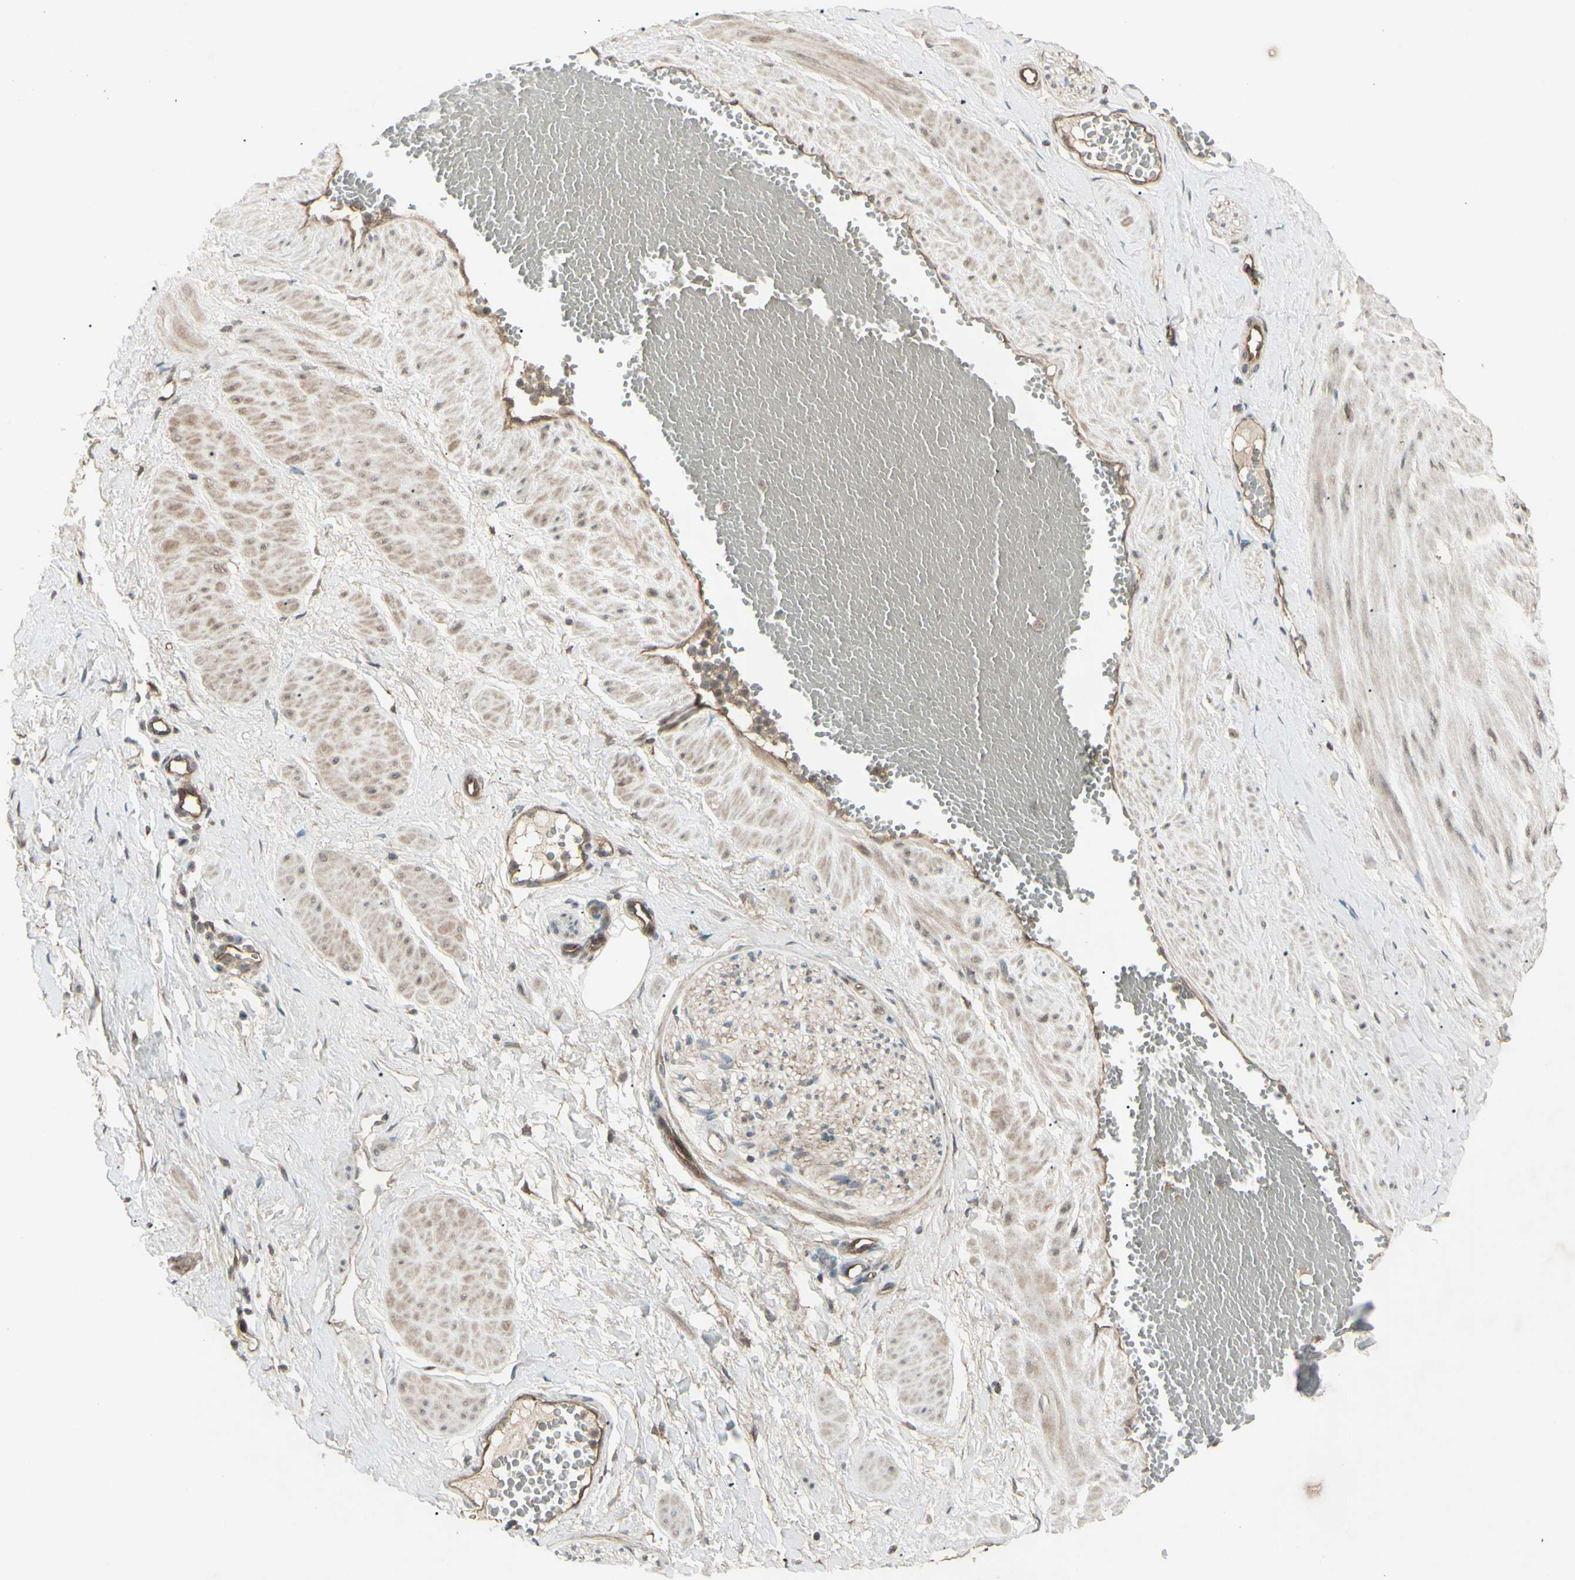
{"staining": {"intensity": "weak", "quantity": ">75%", "location": "cytoplasmic/membranous"}, "tissue": "adipose tissue", "cell_type": "Adipocytes", "image_type": "normal", "snomed": [{"axis": "morphology", "description": "Normal tissue, NOS"}, {"axis": "topography", "description": "Soft tissue"}, {"axis": "topography", "description": "Vascular tissue"}], "caption": "The immunohistochemical stain labels weak cytoplasmic/membranous staining in adipocytes of normal adipose tissue.", "gene": "JAG1", "patient": {"sex": "female", "age": 35}}